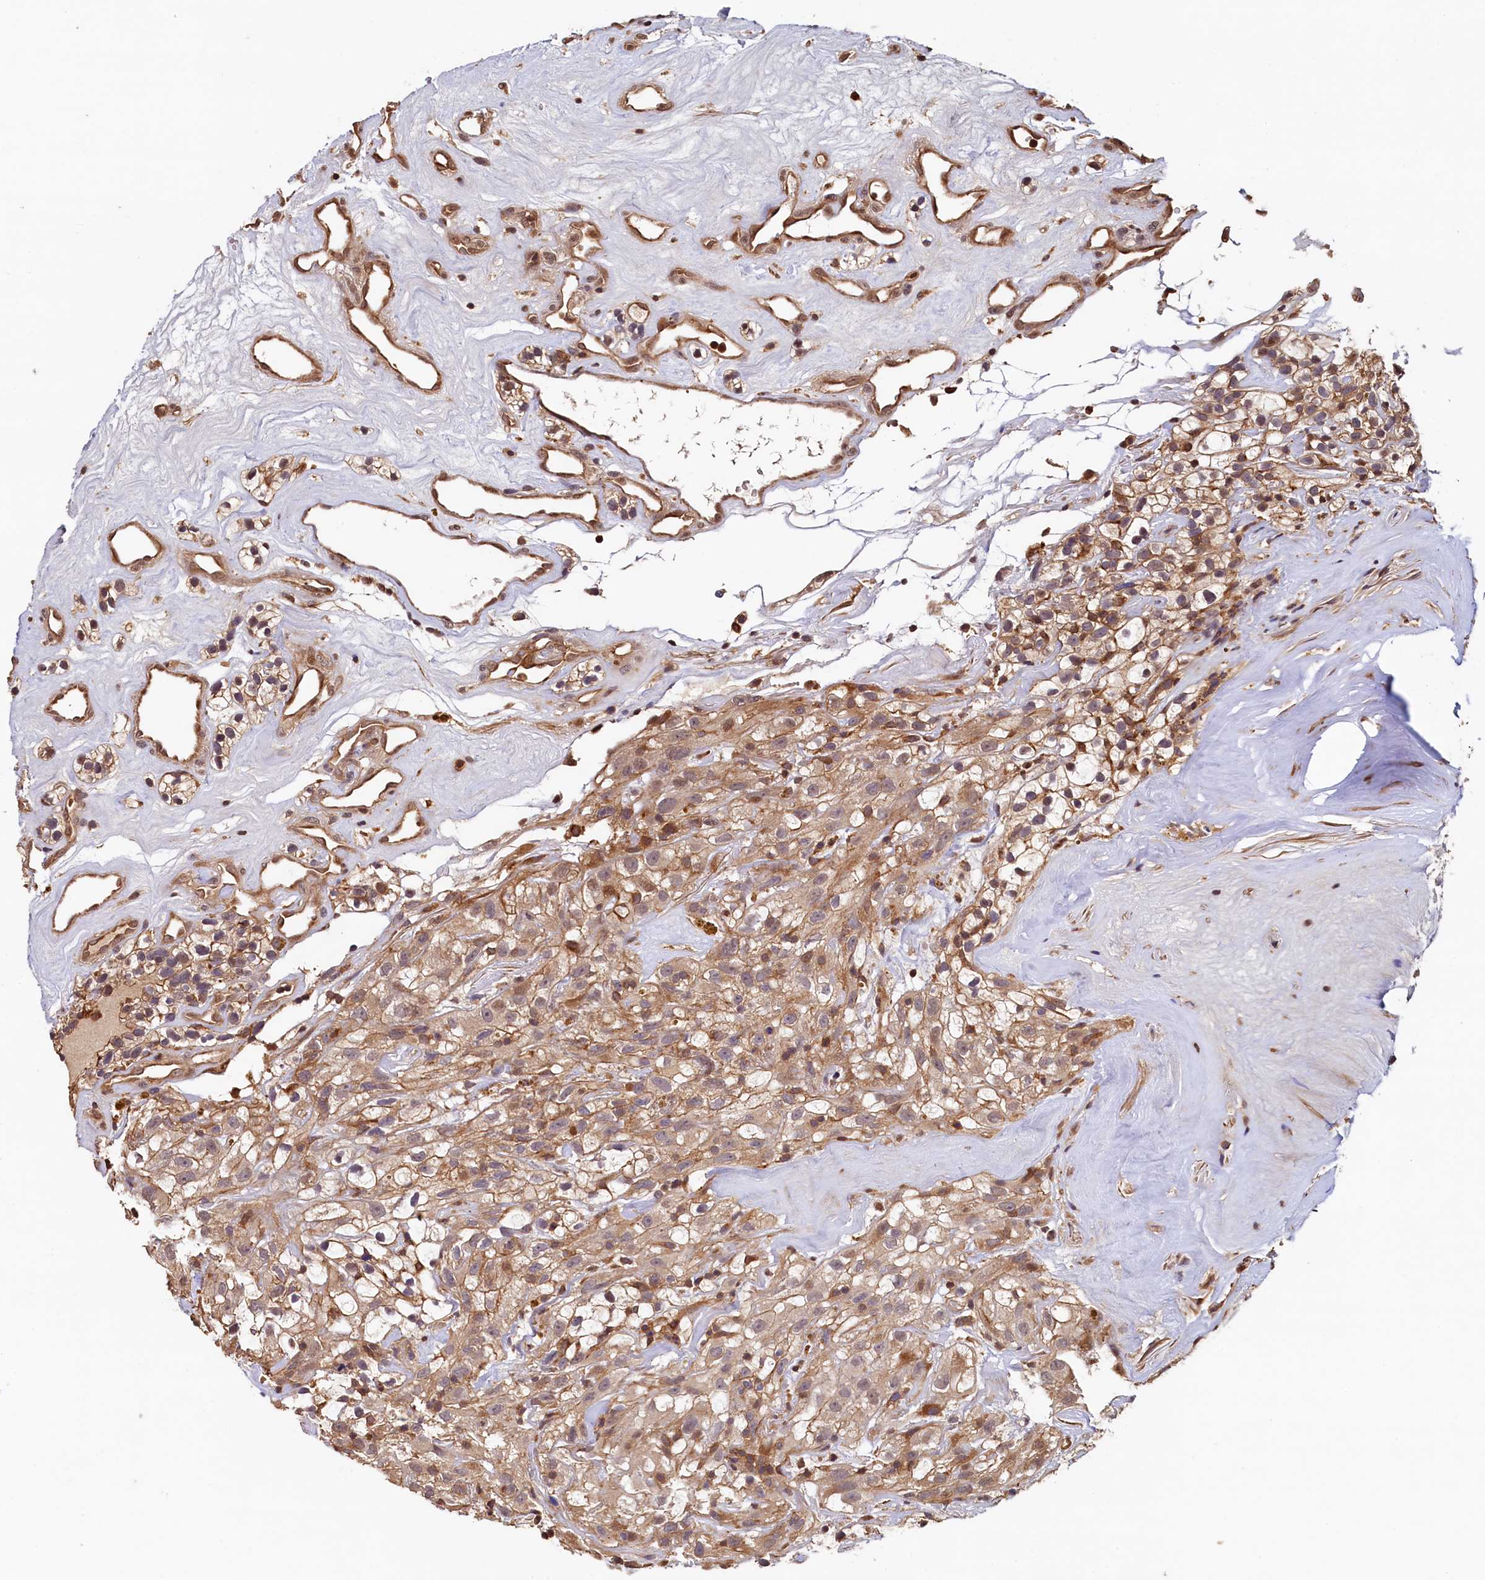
{"staining": {"intensity": "weak", "quantity": ">75%", "location": "cytoplasmic/membranous,nuclear"}, "tissue": "renal cancer", "cell_type": "Tumor cells", "image_type": "cancer", "snomed": [{"axis": "morphology", "description": "Adenocarcinoma, NOS"}, {"axis": "topography", "description": "Kidney"}], "caption": "Adenocarcinoma (renal) stained for a protein exhibits weak cytoplasmic/membranous and nuclear positivity in tumor cells. The protein is shown in brown color, while the nuclei are stained blue.", "gene": "DUOXA1", "patient": {"sex": "female", "age": 57}}